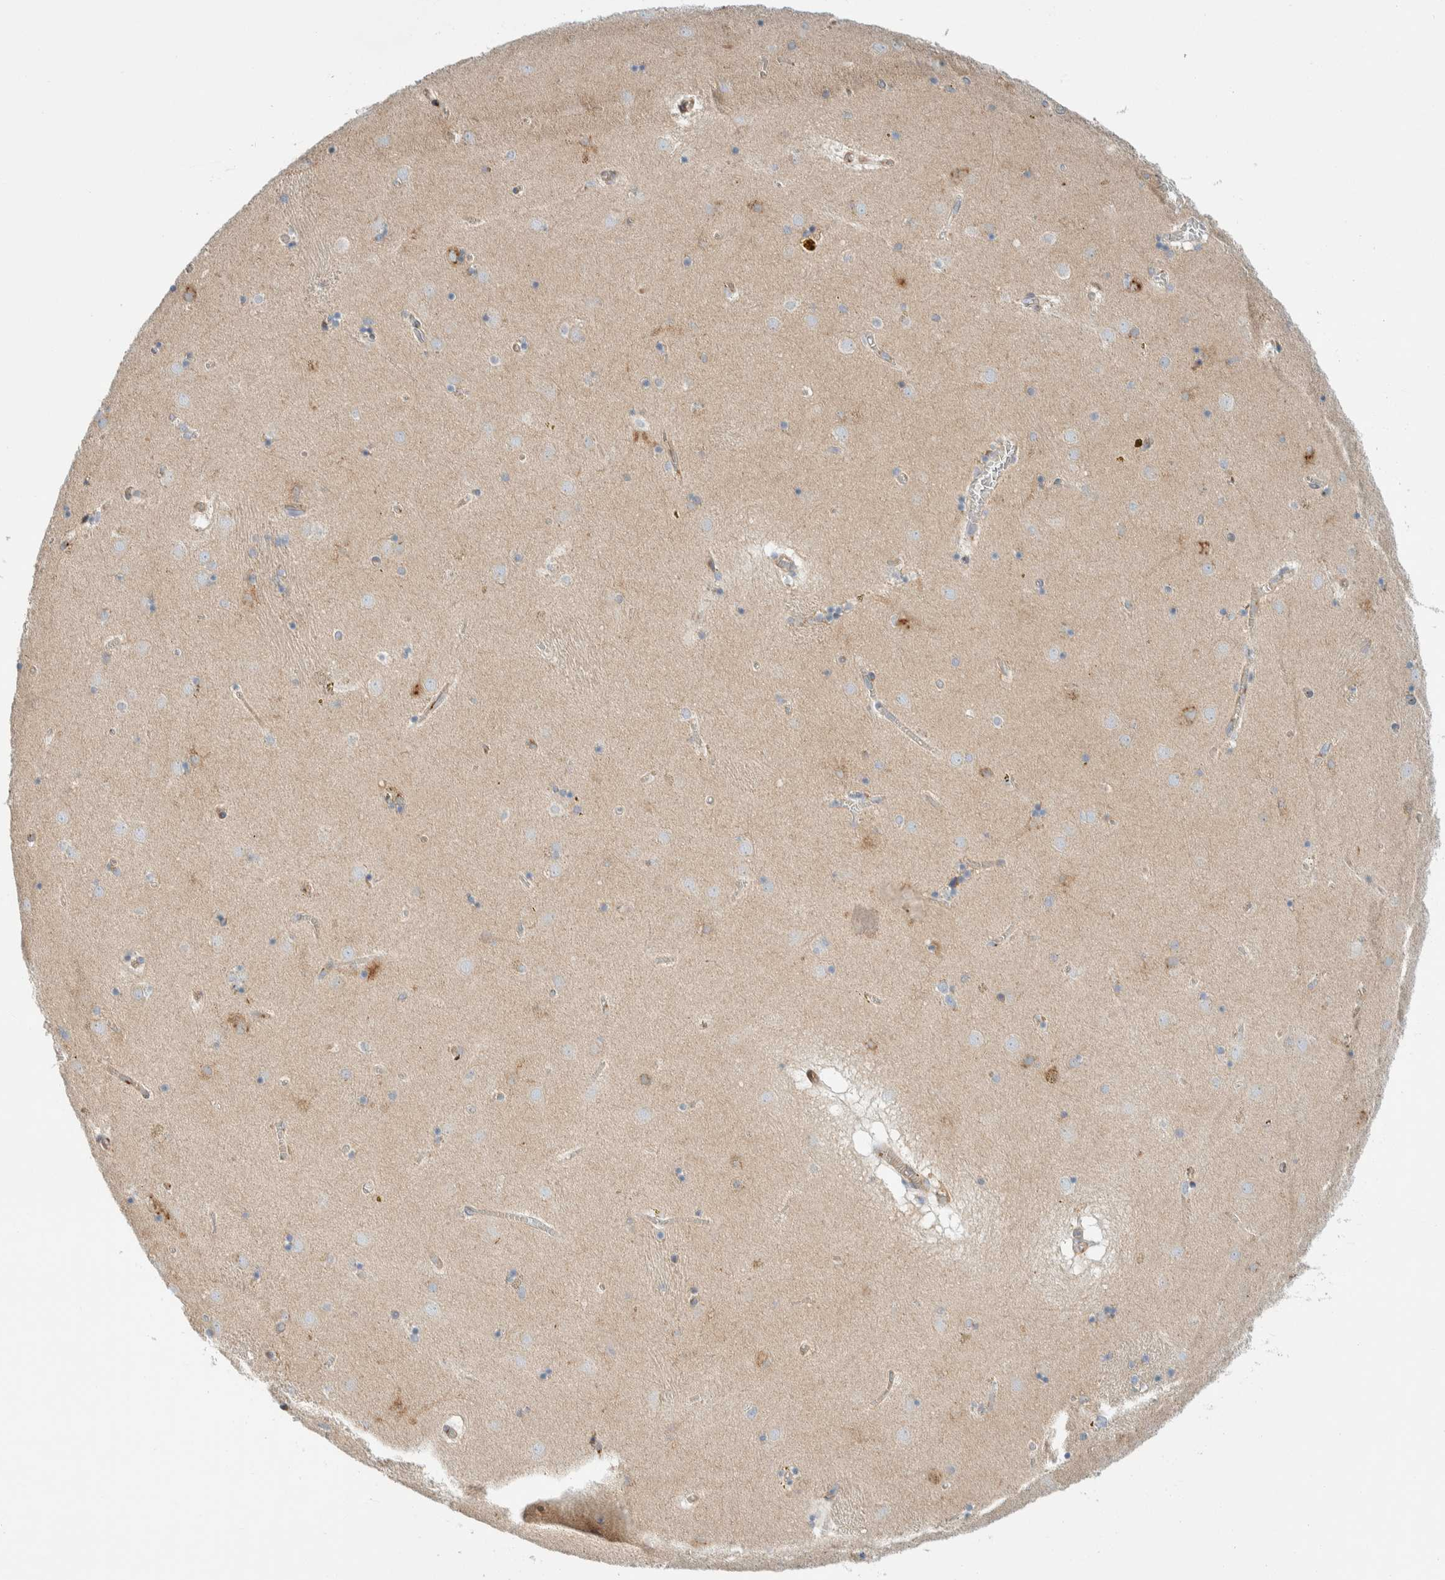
{"staining": {"intensity": "moderate", "quantity": "25%-75%", "location": "cytoplasmic/membranous"}, "tissue": "caudate", "cell_type": "Glial cells", "image_type": "normal", "snomed": [{"axis": "morphology", "description": "Normal tissue, NOS"}, {"axis": "topography", "description": "Lateral ventricle wall"}], "caption": "Protein staining of normal caudate exhibits moderate cytoplasmic/membranous expression in approximately 25%-75% of glial cells.", "gene": "TMEM184B", "patient": {"sex": "male", "age": 70}}